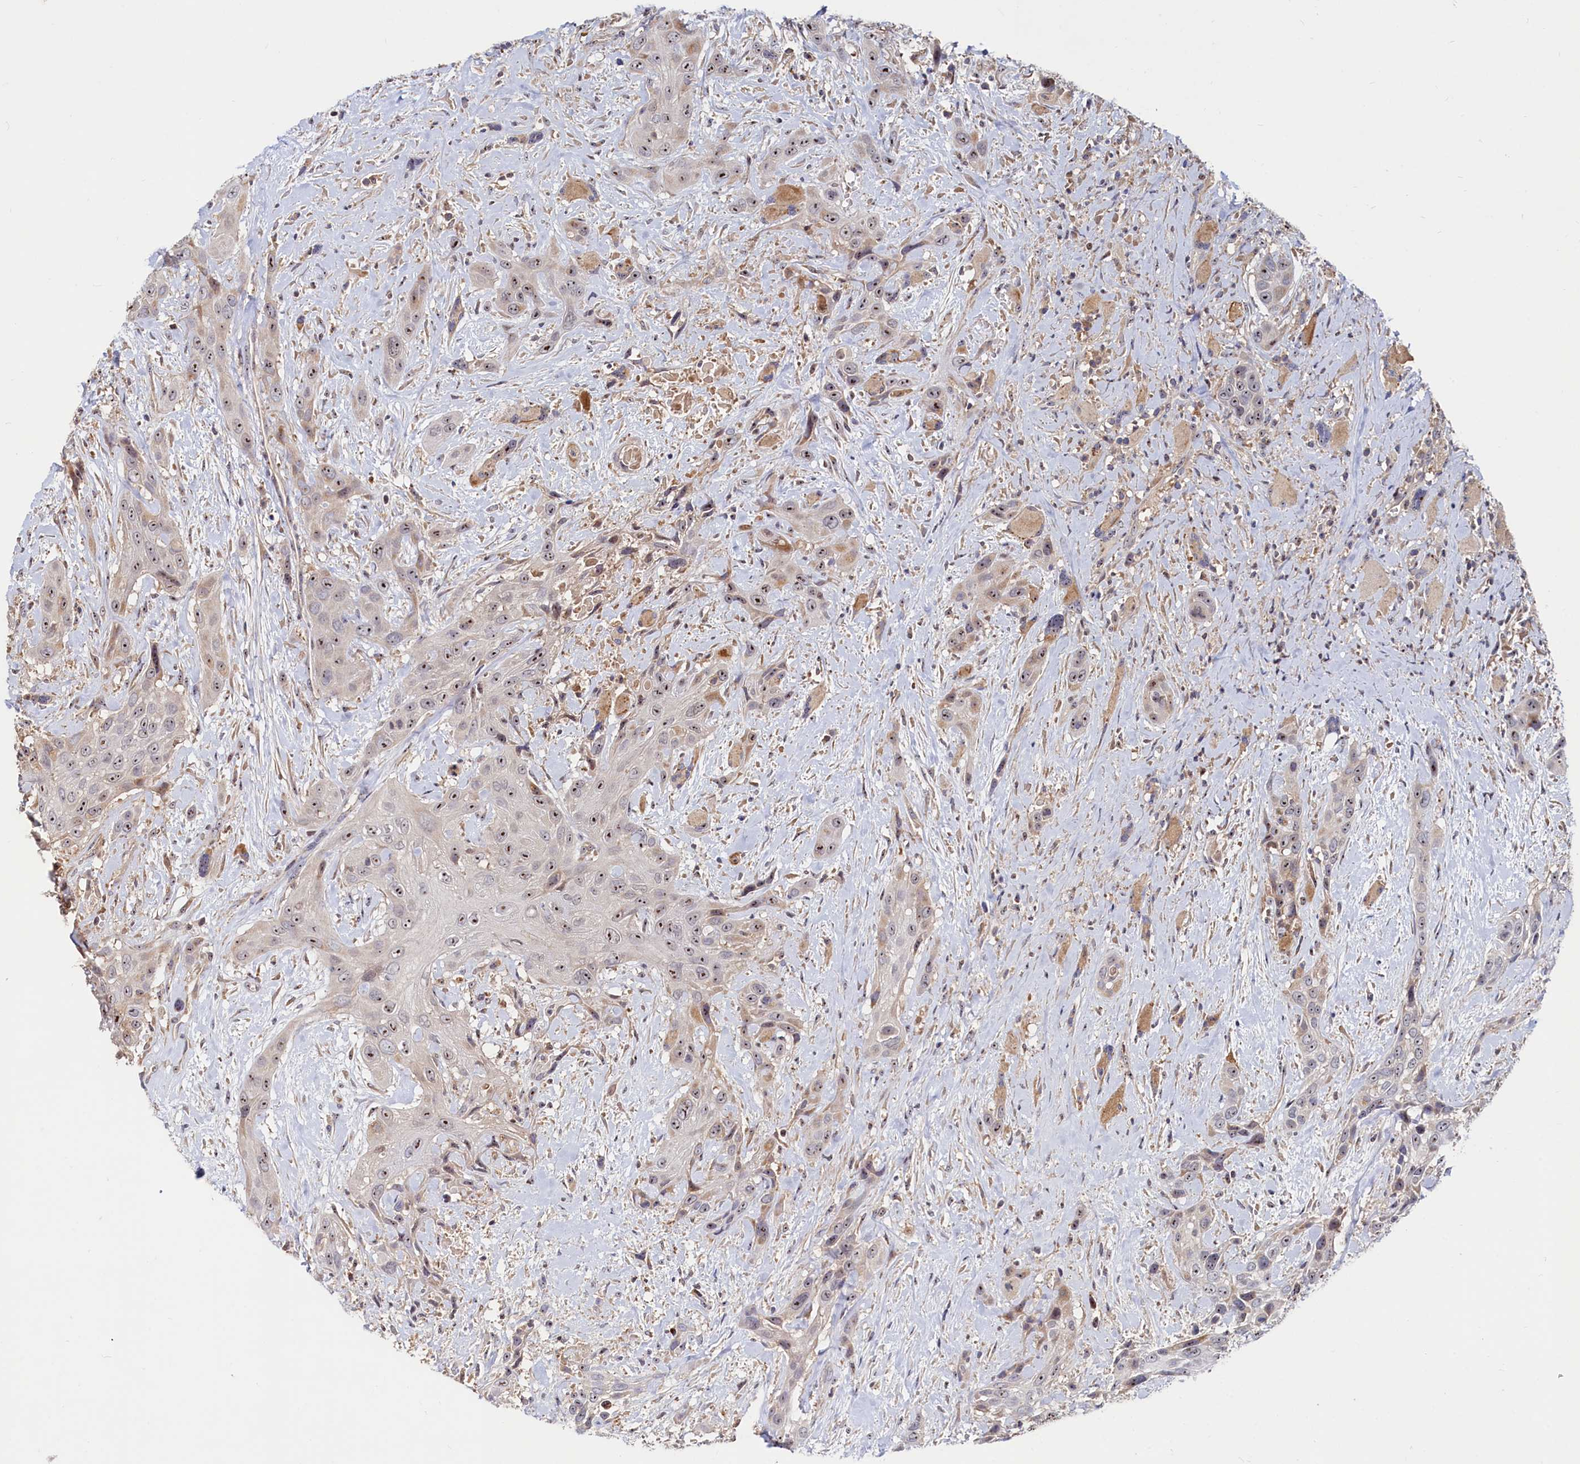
{"staining": {"intensity": "moderate", "quantity": ">75%", "location": "nuclear"}, "tissue": "head and neck cancer", "cell_type": "Tumor cells", "image_type": "cancer", "snomed": [{"axis": "morphology", "description": "Squamous cell carcinoma, NOS"}, {"axis": "topography", "description": "Head-Neck"}], "caption": "Moderate nuclear staining for a protein is identified in about >75% of tumor cells of head and neck cancer using IHC.", "gene": "RGS7BP", "patient": {"sex": "male", "age": 81}}